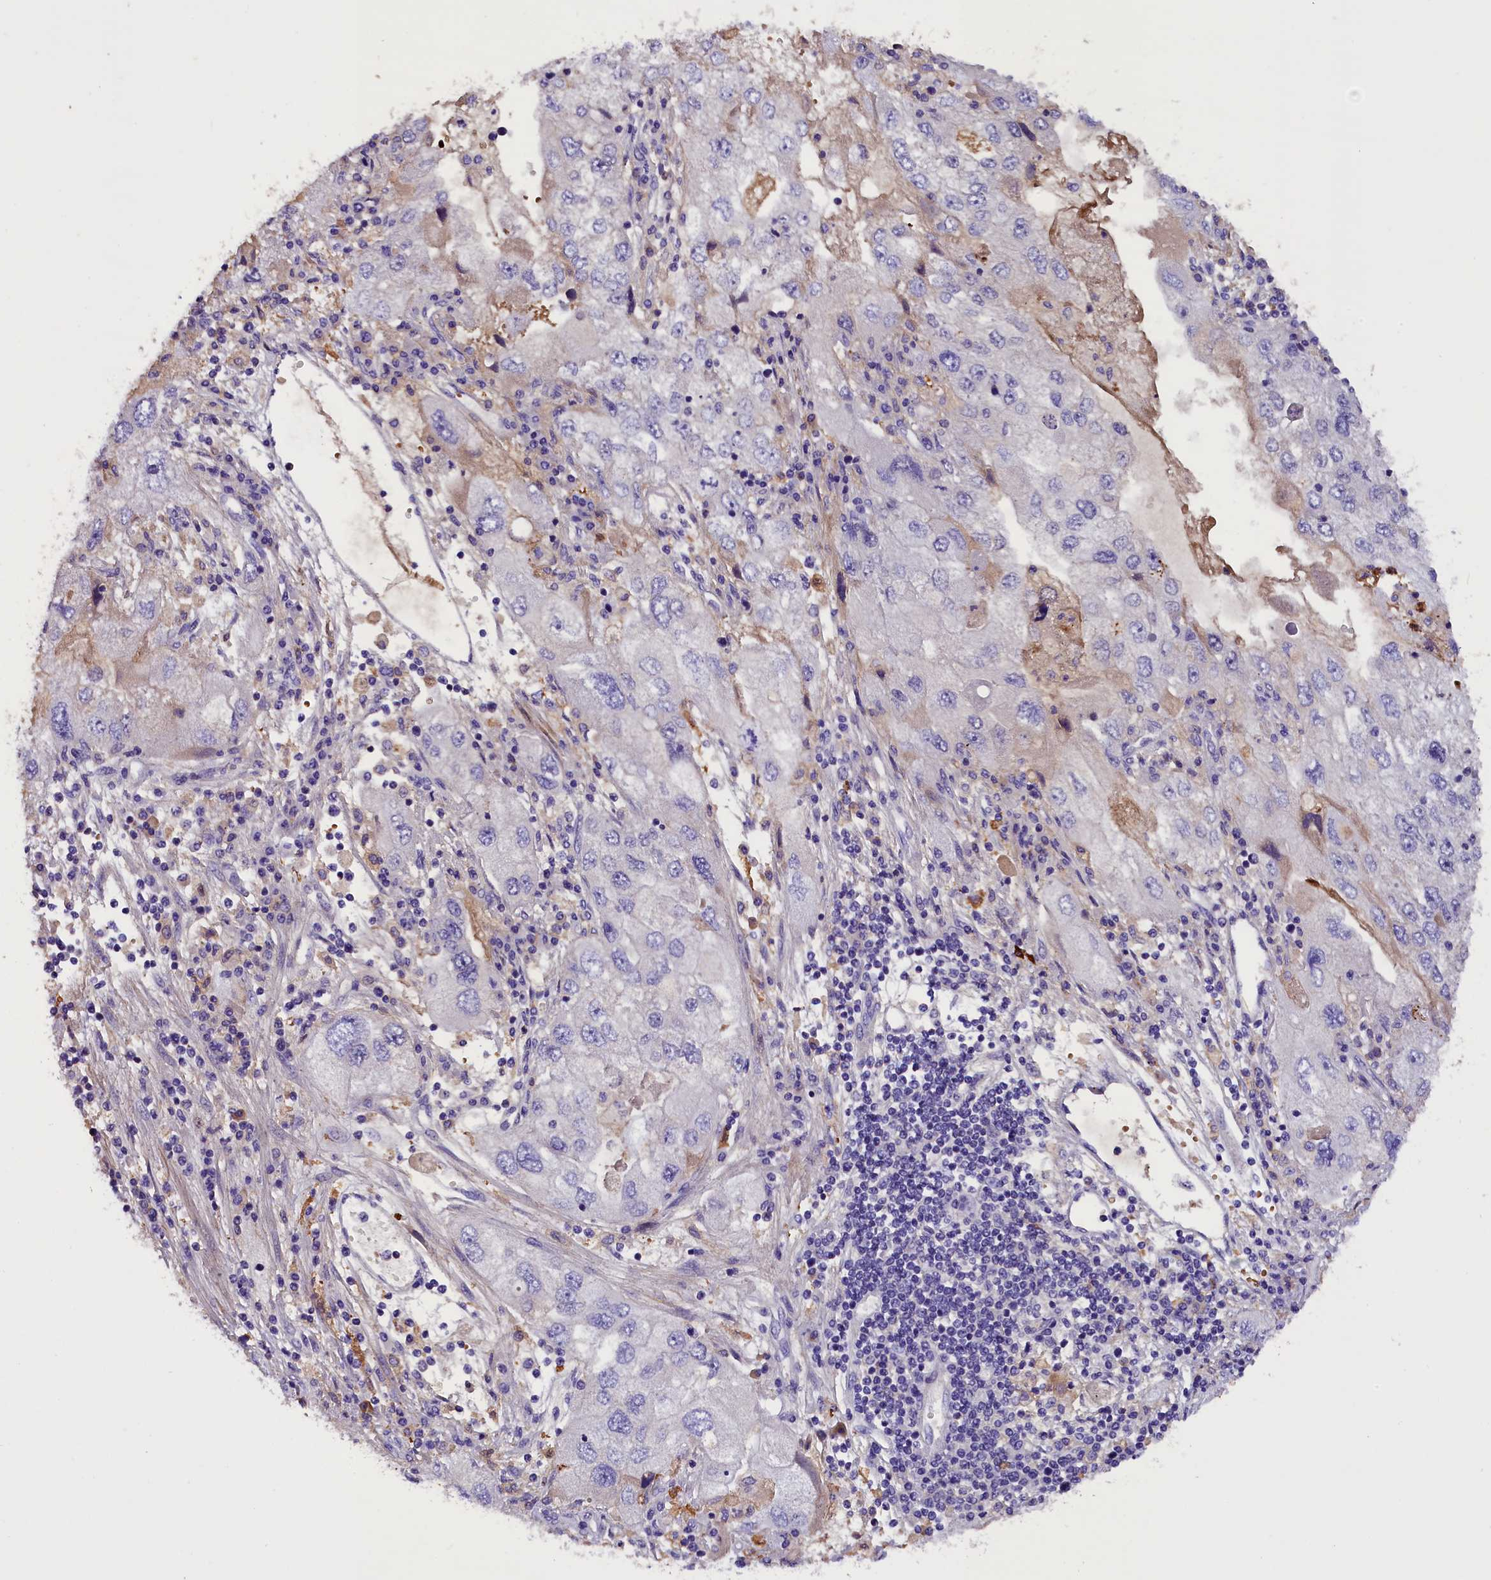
{"staining": {"intensity": "negative", "quantity": "none", "location": "none"}, "tissue": "endometrial cancer", "cell_type": "Tumor cells", "image_type": "cancer", "snomed": [{"axis": "morphology", "description": "Adenocarcinoma, NOS"}, {"axis": "topography", "description": "Endometrium"}], "caption": "High magnification brightfield microscopy of endometrial cancer stained with DAB (3,3'-diaminobenzidine) (brown) and counterstained with hematoxylin (blue): tumor cells show no significant expression.", "gene": "MEX3B", "patient": {"sex": "female", "age": 49}}